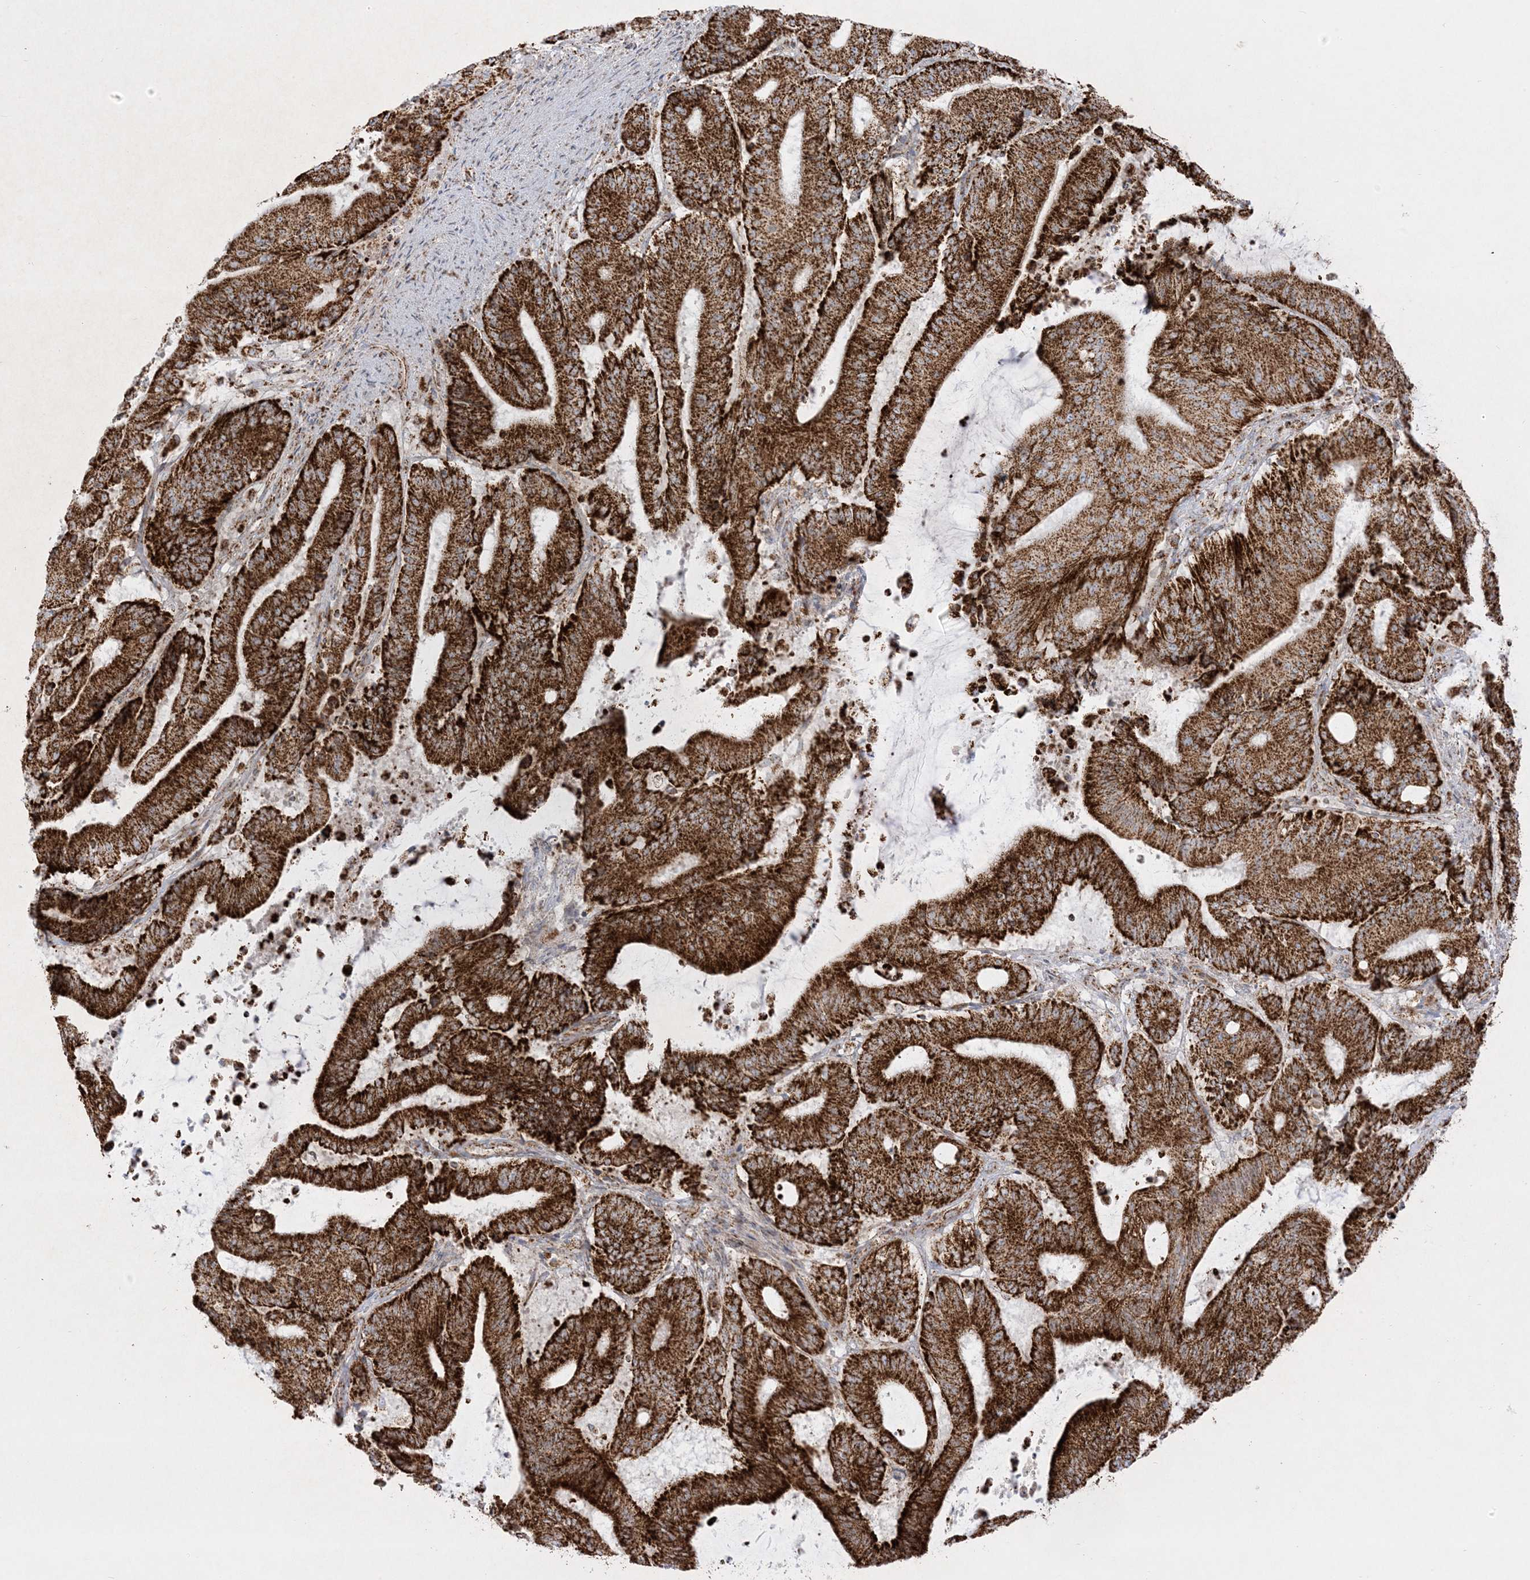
{"staining": {"intensity": "strong", "quantity": ">75%", "location": "cytoplasmic/membranous"}, "tissue": "liver cancer", "cell_type": "Tumor cells", "image_type": "cancer", "snomed": [{"axis": "morphology", "description": "Normal tissue, NOS"}, {"axis": "morphology", "description": "Cholangiocarcinoma"}, {"axis": "topography", "description": "Liver"}, {"axis": "topography", "description": "Peripheral nerve tissue"}], "caption": "DAB (3,3'-diaminobenzidine) immunohistochemical staining of human cholangiocarcinoma (liver) demonstrates strong cytoplasmic/membranous protein staining in about >75% of tumor cells. (Brightfield microscopy of DAB IHC at high magnification).", "gene": "MRPS36", "patient": {"sex": "female", "age": 73}}